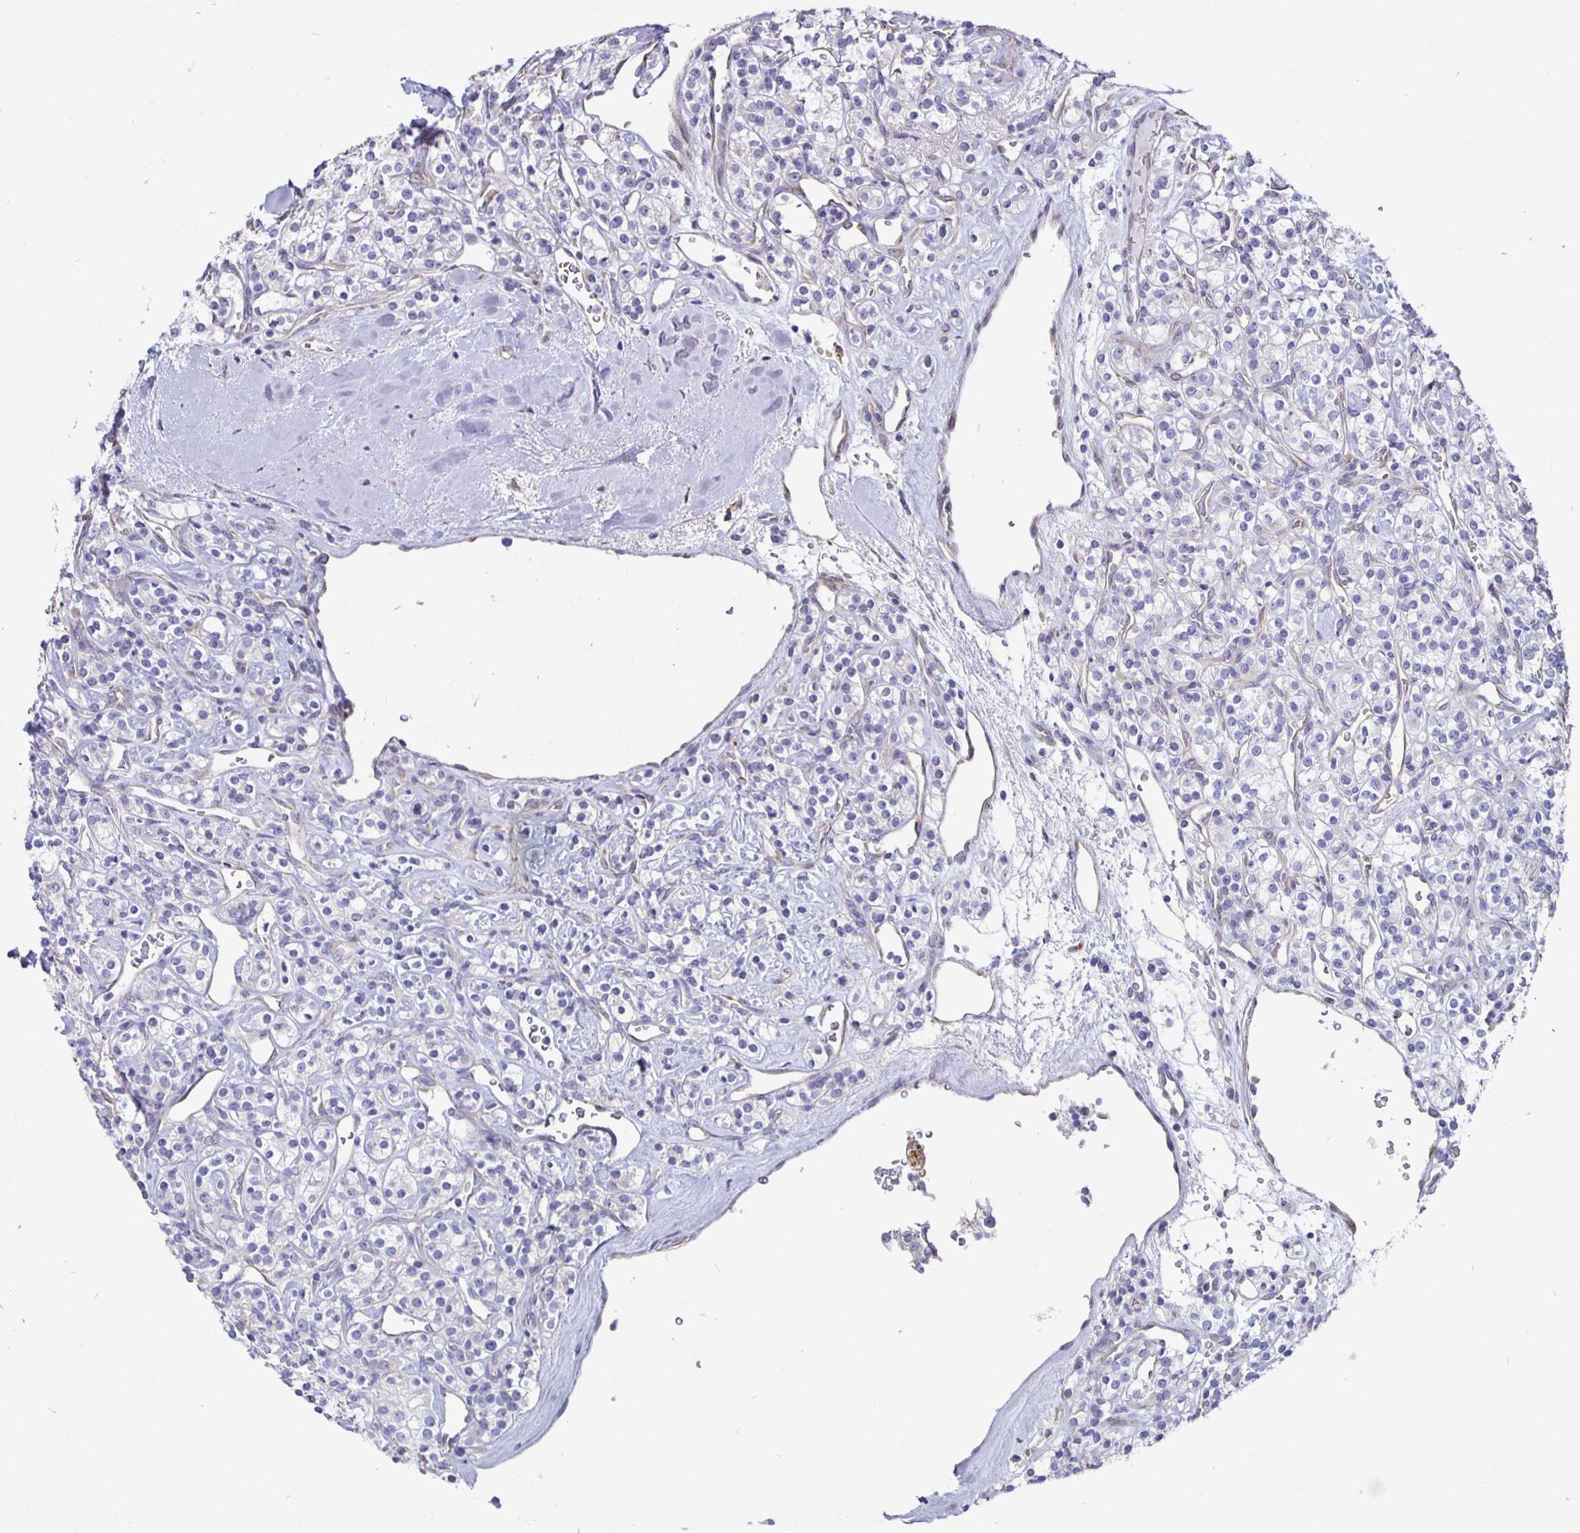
{"staining": {"intensity": "negative", "quantity": "none", "location": "none"}, "tissue": "renal cancer", "cell_type": "Tumor cells", "image_type": "cancer", "snomed": [{"axis": "morphology", "description": "Adenocarcinoma, NOS"}, {"axis": "topography", "description": "Kidney"}], "caption": "A high-resolution photomicrograph shows immunohistochemistry staining of renal cancer (adenocarcinoma), which displays no significant expression in tumor cells.", "gene": "DNAI2", "patient": {"sex": "male", "age": 77}}